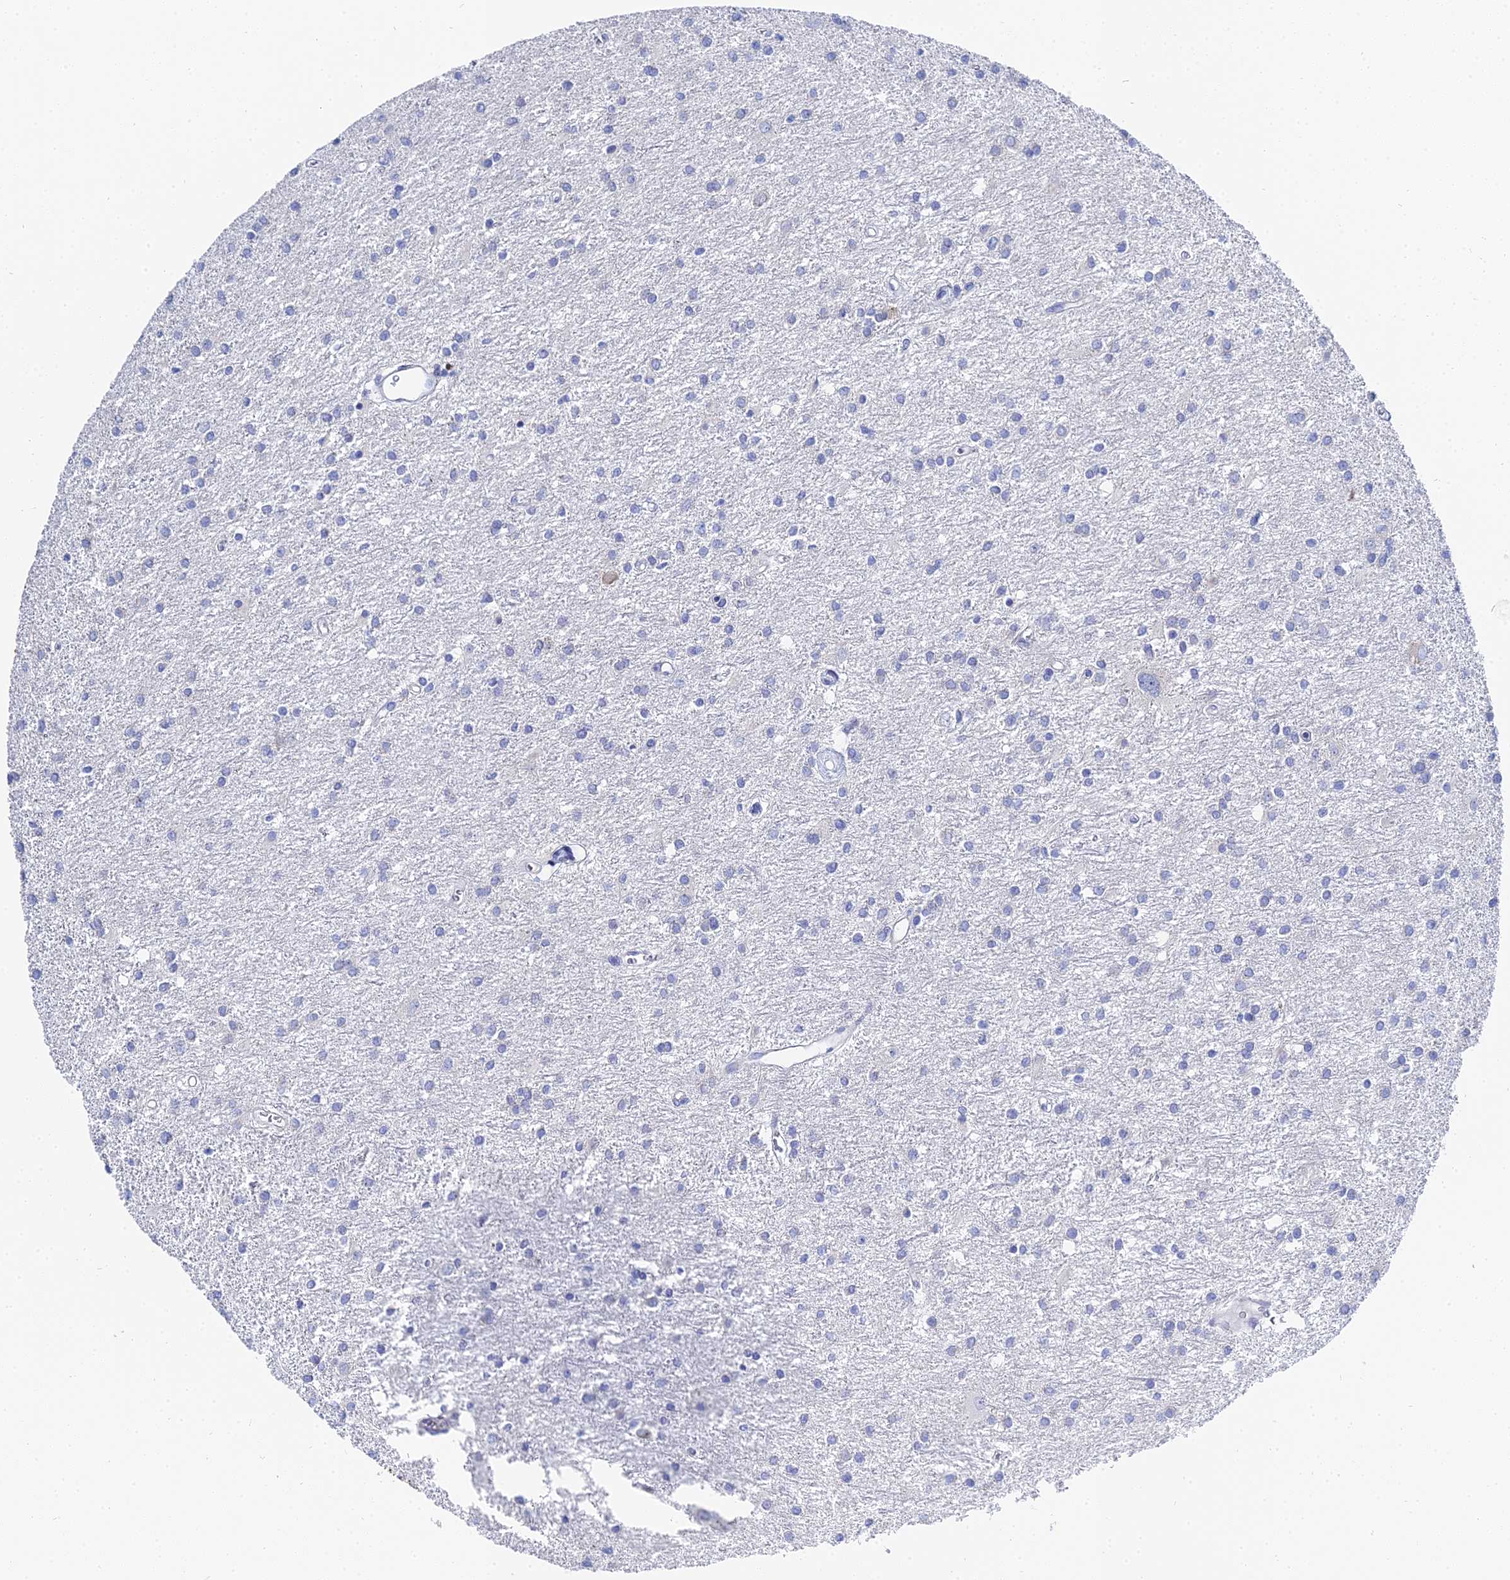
{"staining": {"intensity": "negative", "quantity": "none", "location": "none"}, "tissue": "glioma", "cell_type": "Tumor cells", "image_type": "cancer", "snomed": [{"axis": "morphology", "description": "Glioma, malignant, High grade"}, {"axis": "topography", "description": "Brain"}], "caption": "A high-resolution micrograph shows IHC staining of malignant high-grade glioma, which shows no significant expression in tumor cells.", "gene": "PTTG1", "patient": {"sex": "female", "age": 50}}